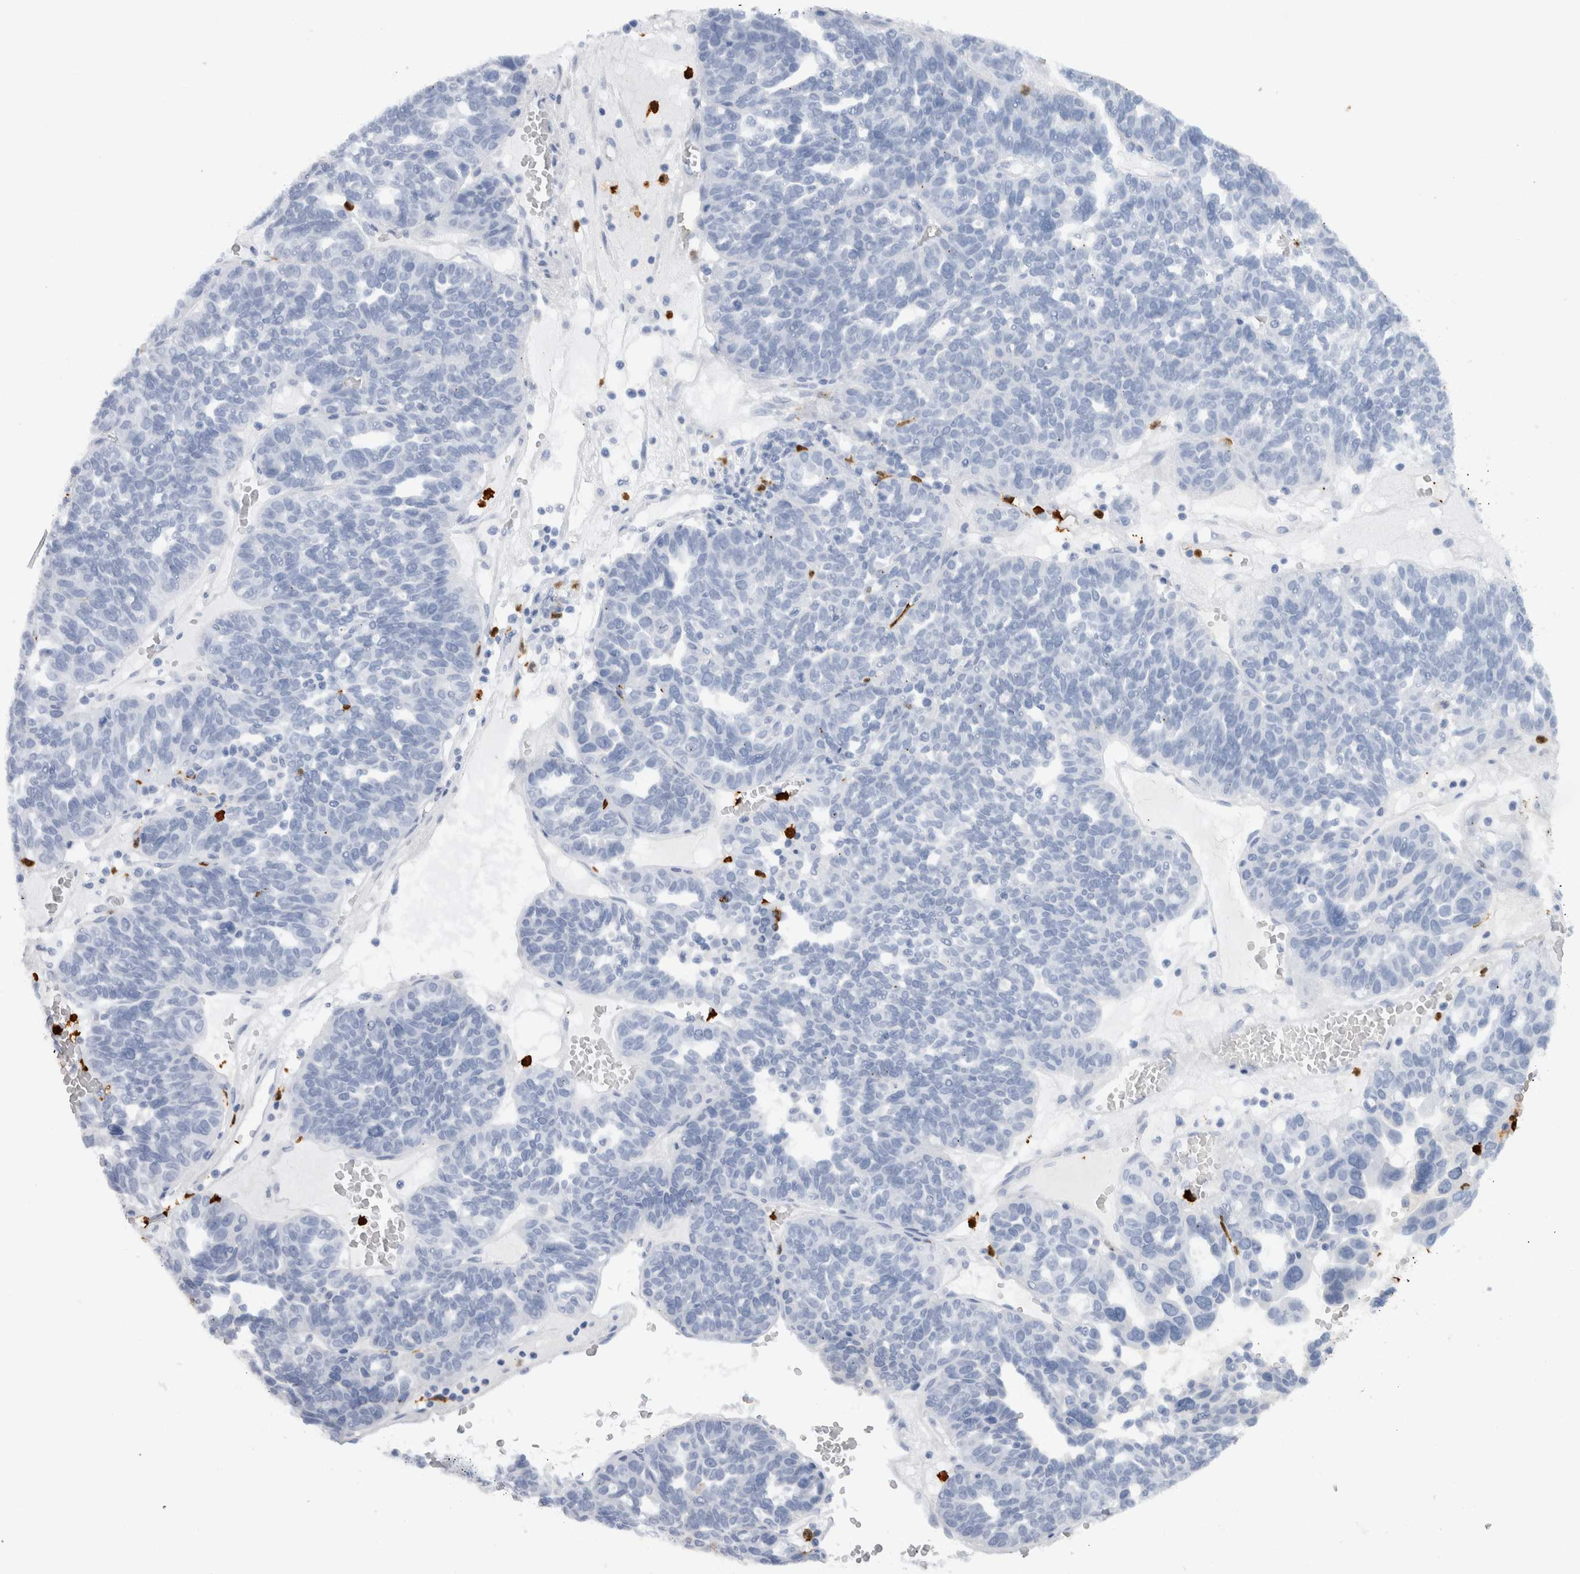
{"staining": {"intensity": "negative", "quantity": "none", "location": "none"}, "tissue": "ovarian cancer", "cell_type": "Tumor cells", "image_type": "cancer", "snomed": [{"axis": "morphology", "description": "Cystadenocarcinoma, serous, NOS"}, {"axis": "topography", "description": "Ovary"}], "caption": "Image shows no protein expression in tumor cells of ovarian serous cystadenocarcinoma tissue.", "gene": "S100A8", "patient": {"sex": "female", "age": 59}}